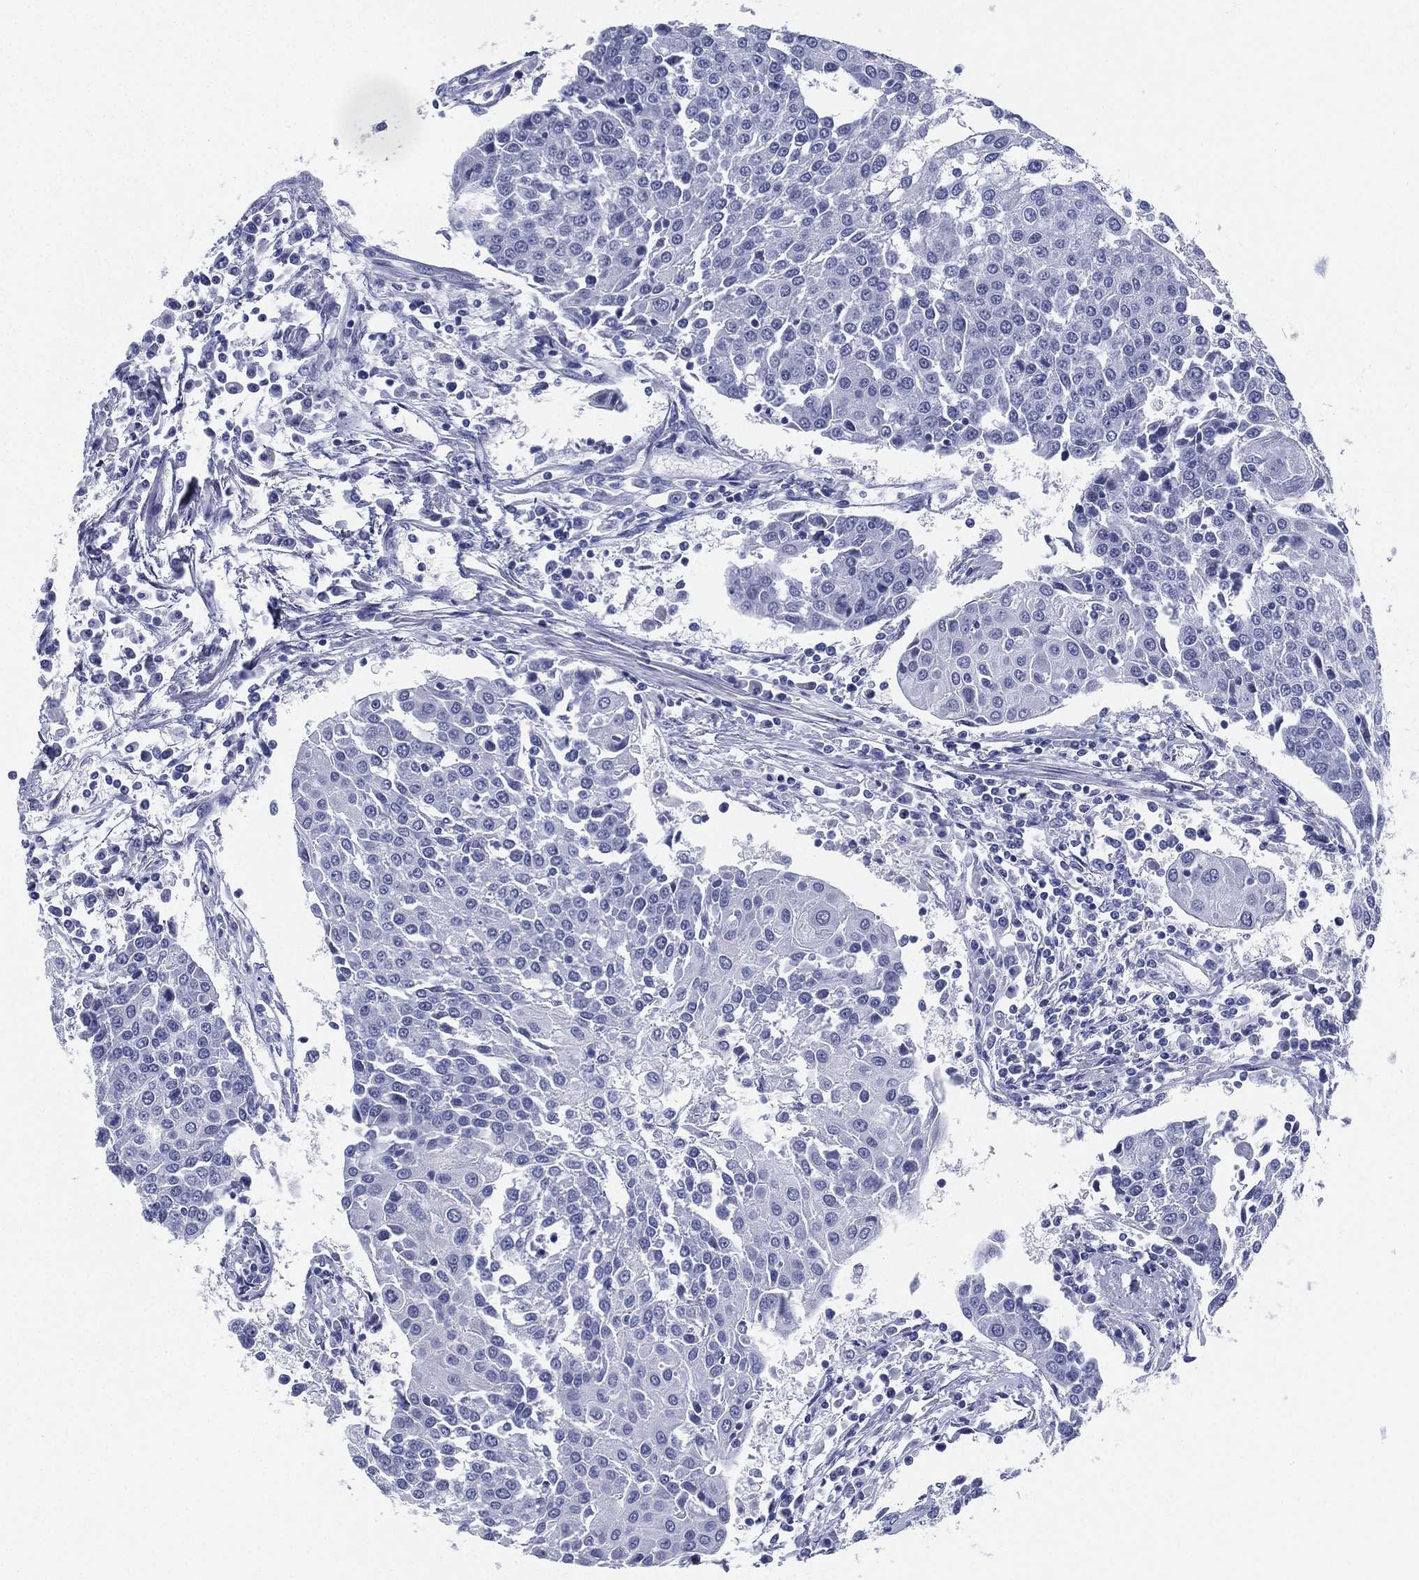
{"staining": {"intensity": "negative", "quantity": "none", "location": "none"}, "tissue": "urothelial cancer", "cell_type": "Tumor cells", "image_type": "cancer", "snomed": [{"axis": "morphology", "description": "Urothelial carcinoma, High grade"}, {"axis": "topography", "description": "Urinary bladder"}], "caption": "The immunohistochemistry (IHC) image has no significant staining in tumor cells of urothelial cancer tissue.", "gene": "ATP1B2", "patient": {"sex": "female", "age": 85}}